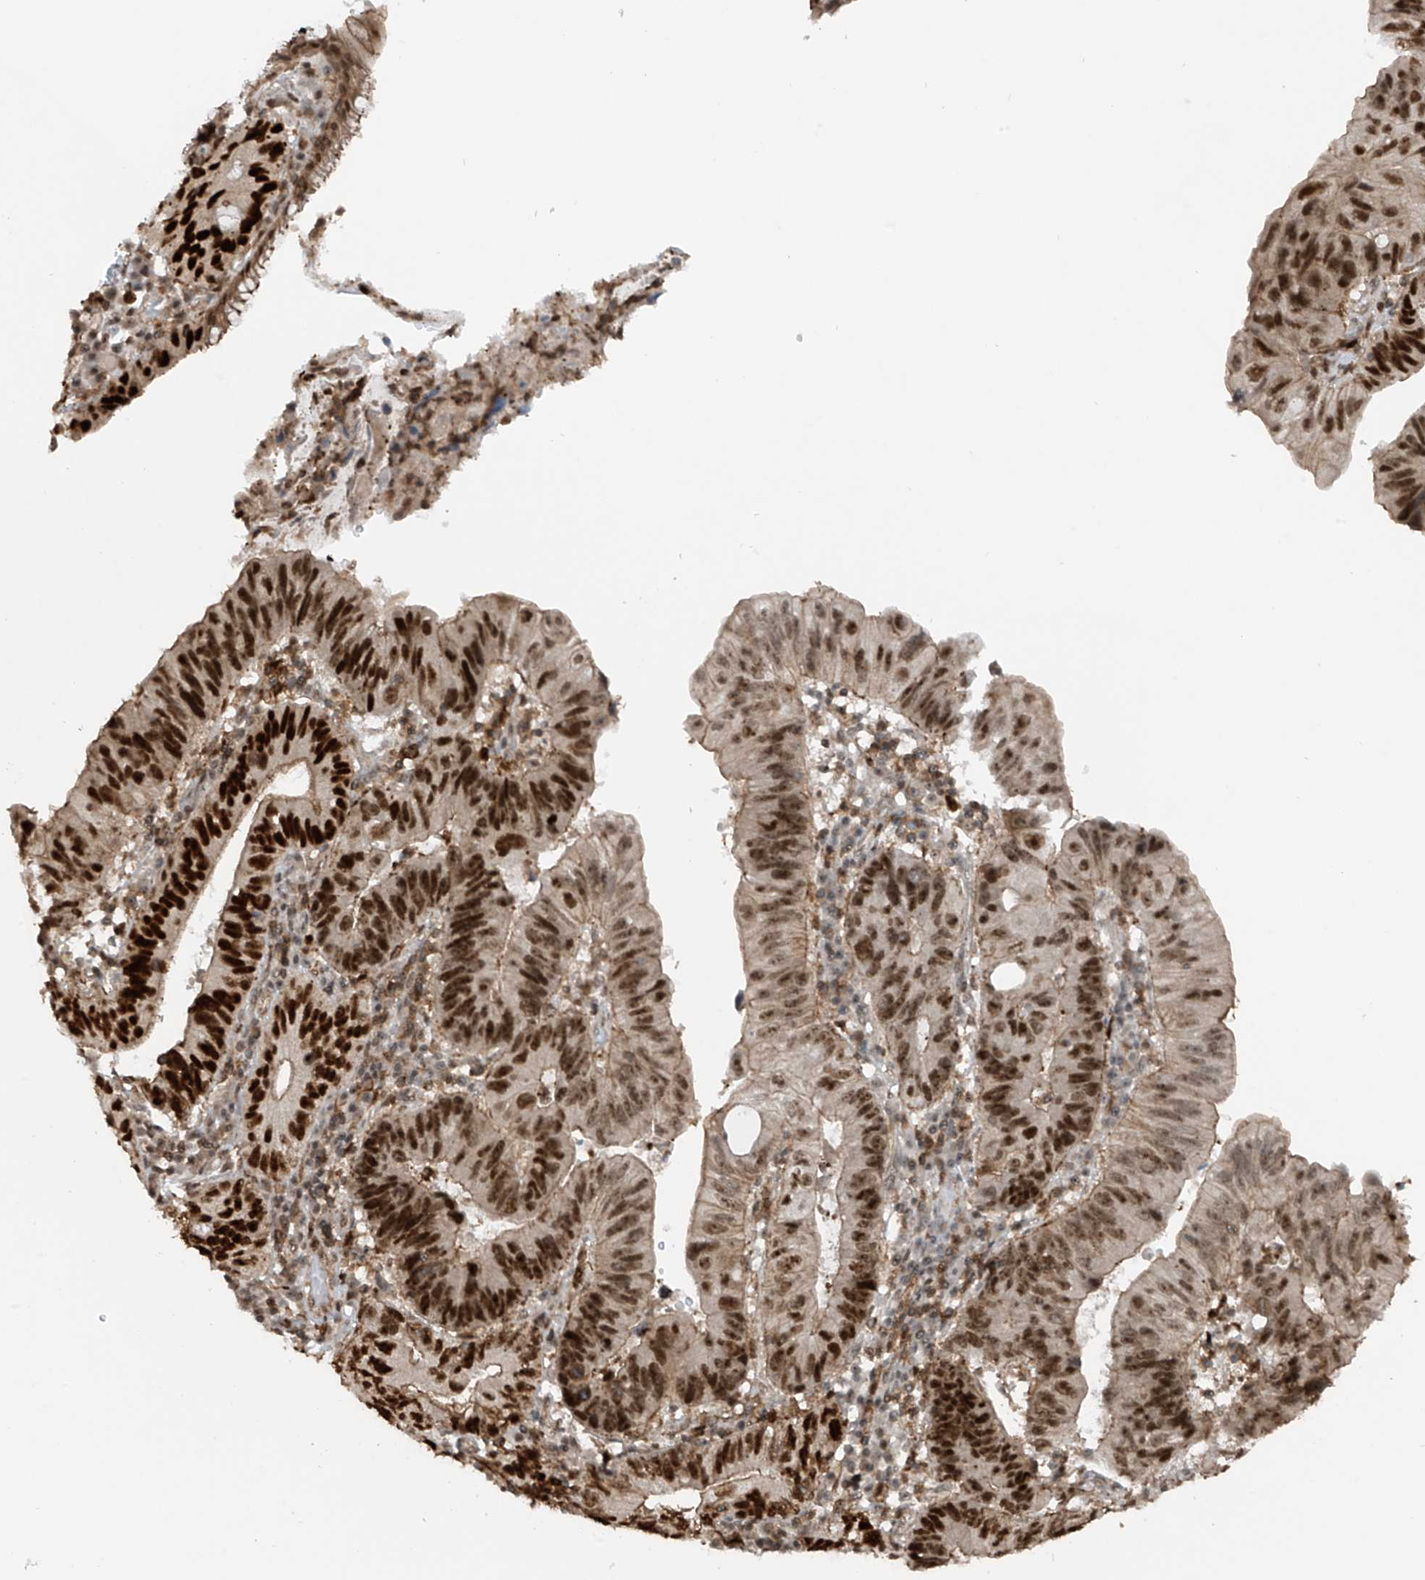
{"staining": {"intensity": "strong", "quantity": ">75%", "location": "nuclear"}, "tissue": "stomach cancer", "cell_type": "Tumor cells", "image_type": "cancer", "snomed": [{"axis": "morphology", "description": "Adenocarcinoma, NOS"}, {"axis": "topography", "description": "Stomach"}], "caption": "Immunohistochemistry image of human adenocarcinoma (stomach) stained for a protein (brown), which exhibits high levels of strong nuclear staining in approximately >75% of tumor cells.", "gene": "REPIN1", "patient": {"sex": "male", "age": 59}}